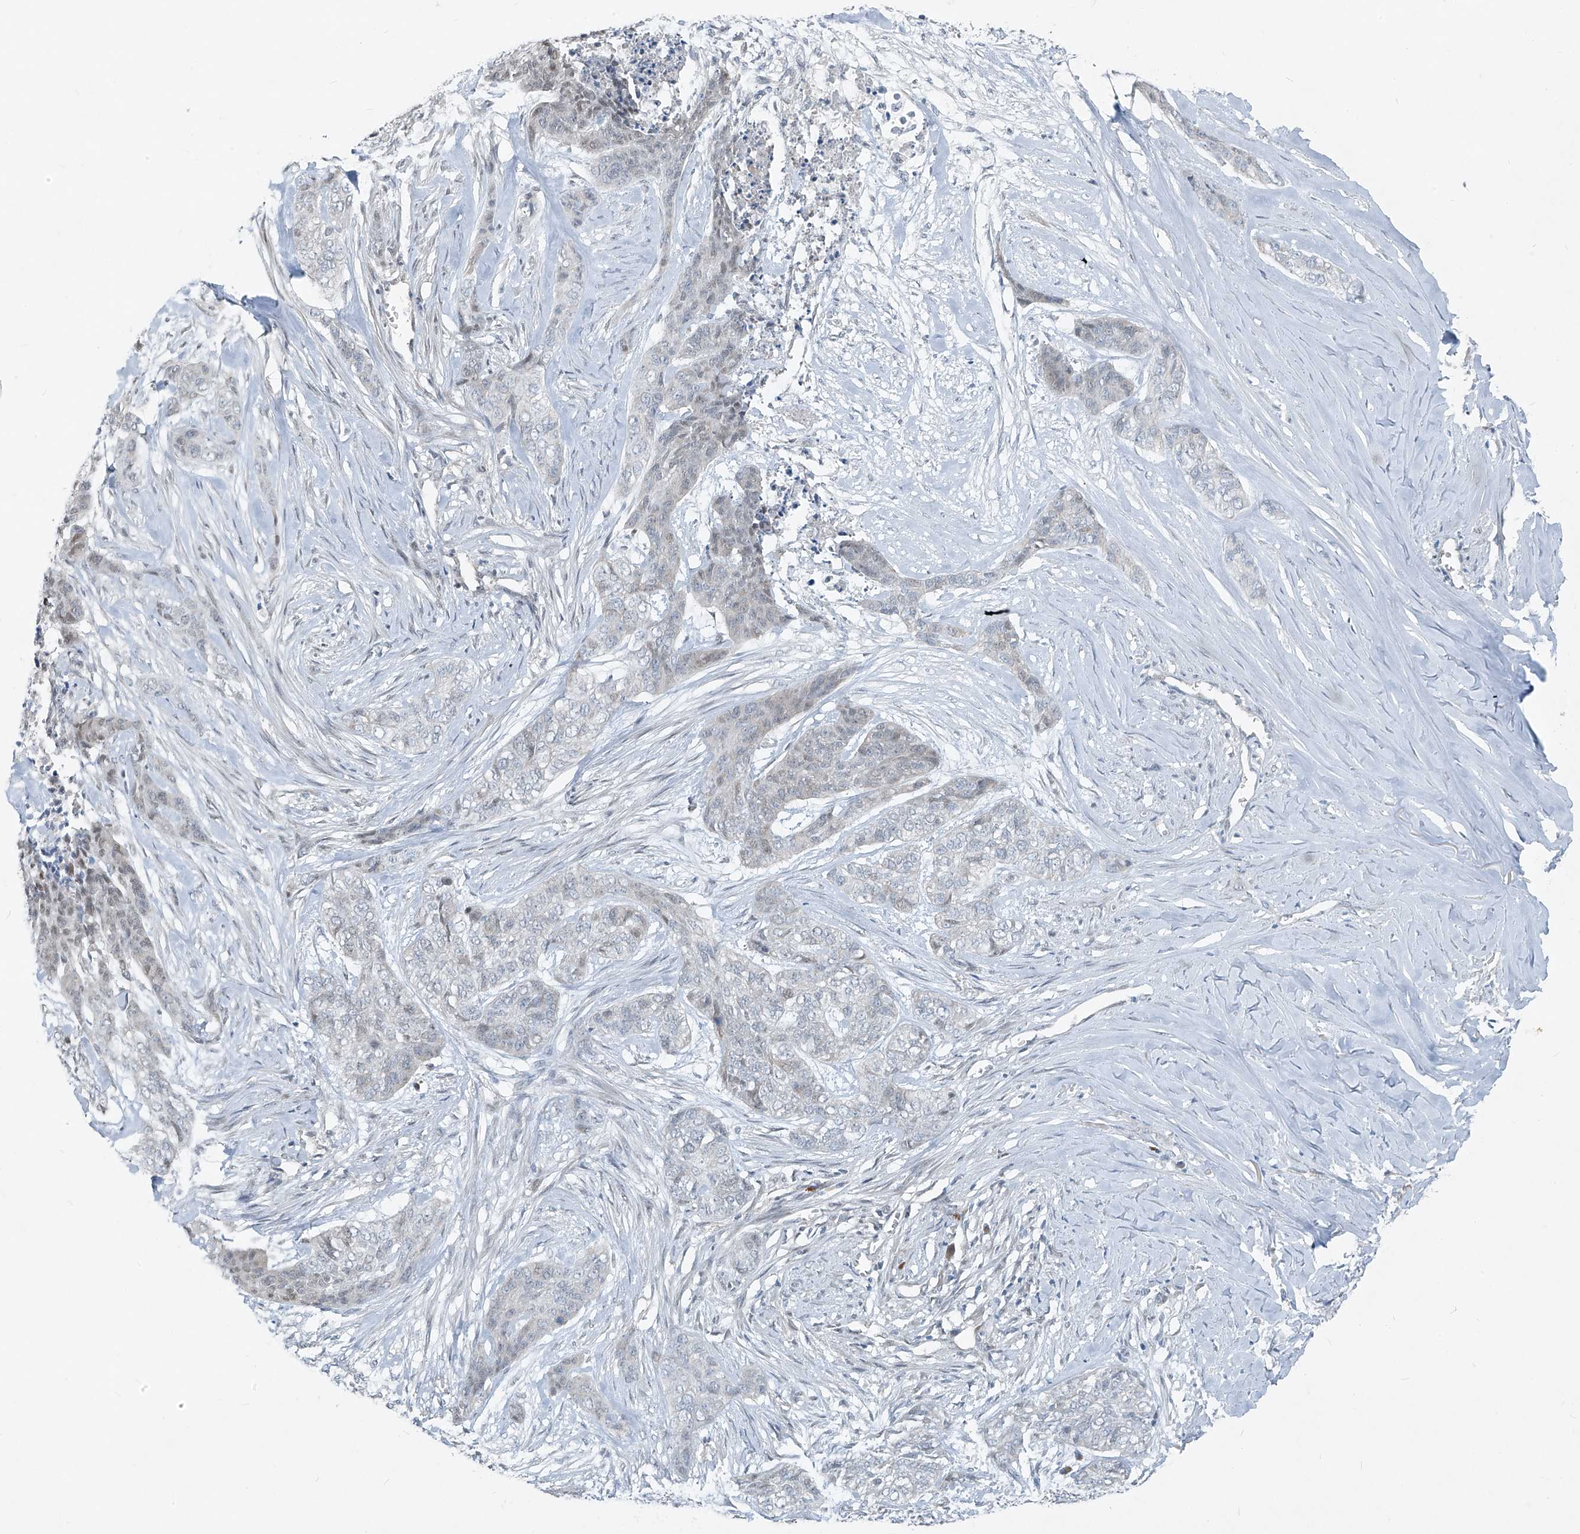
{"staining": {"intensity": "negative", "quantity": "none", "location": "none"}, "tissue": "skin cancer", "cell_type": "Tumor cells", "image_type": "cancer", "snomed": [{"axis": "morphology", "description": "Basal cell carcinoma"}, {"axis": "topography", "description": "Skin"}], "caption": "This is an IHC image of human basal cell carcinoma (skin). There is no positivity in tumor cells.", "gene": "TNS2", "patient": {"sex": "female", "age": 64}}